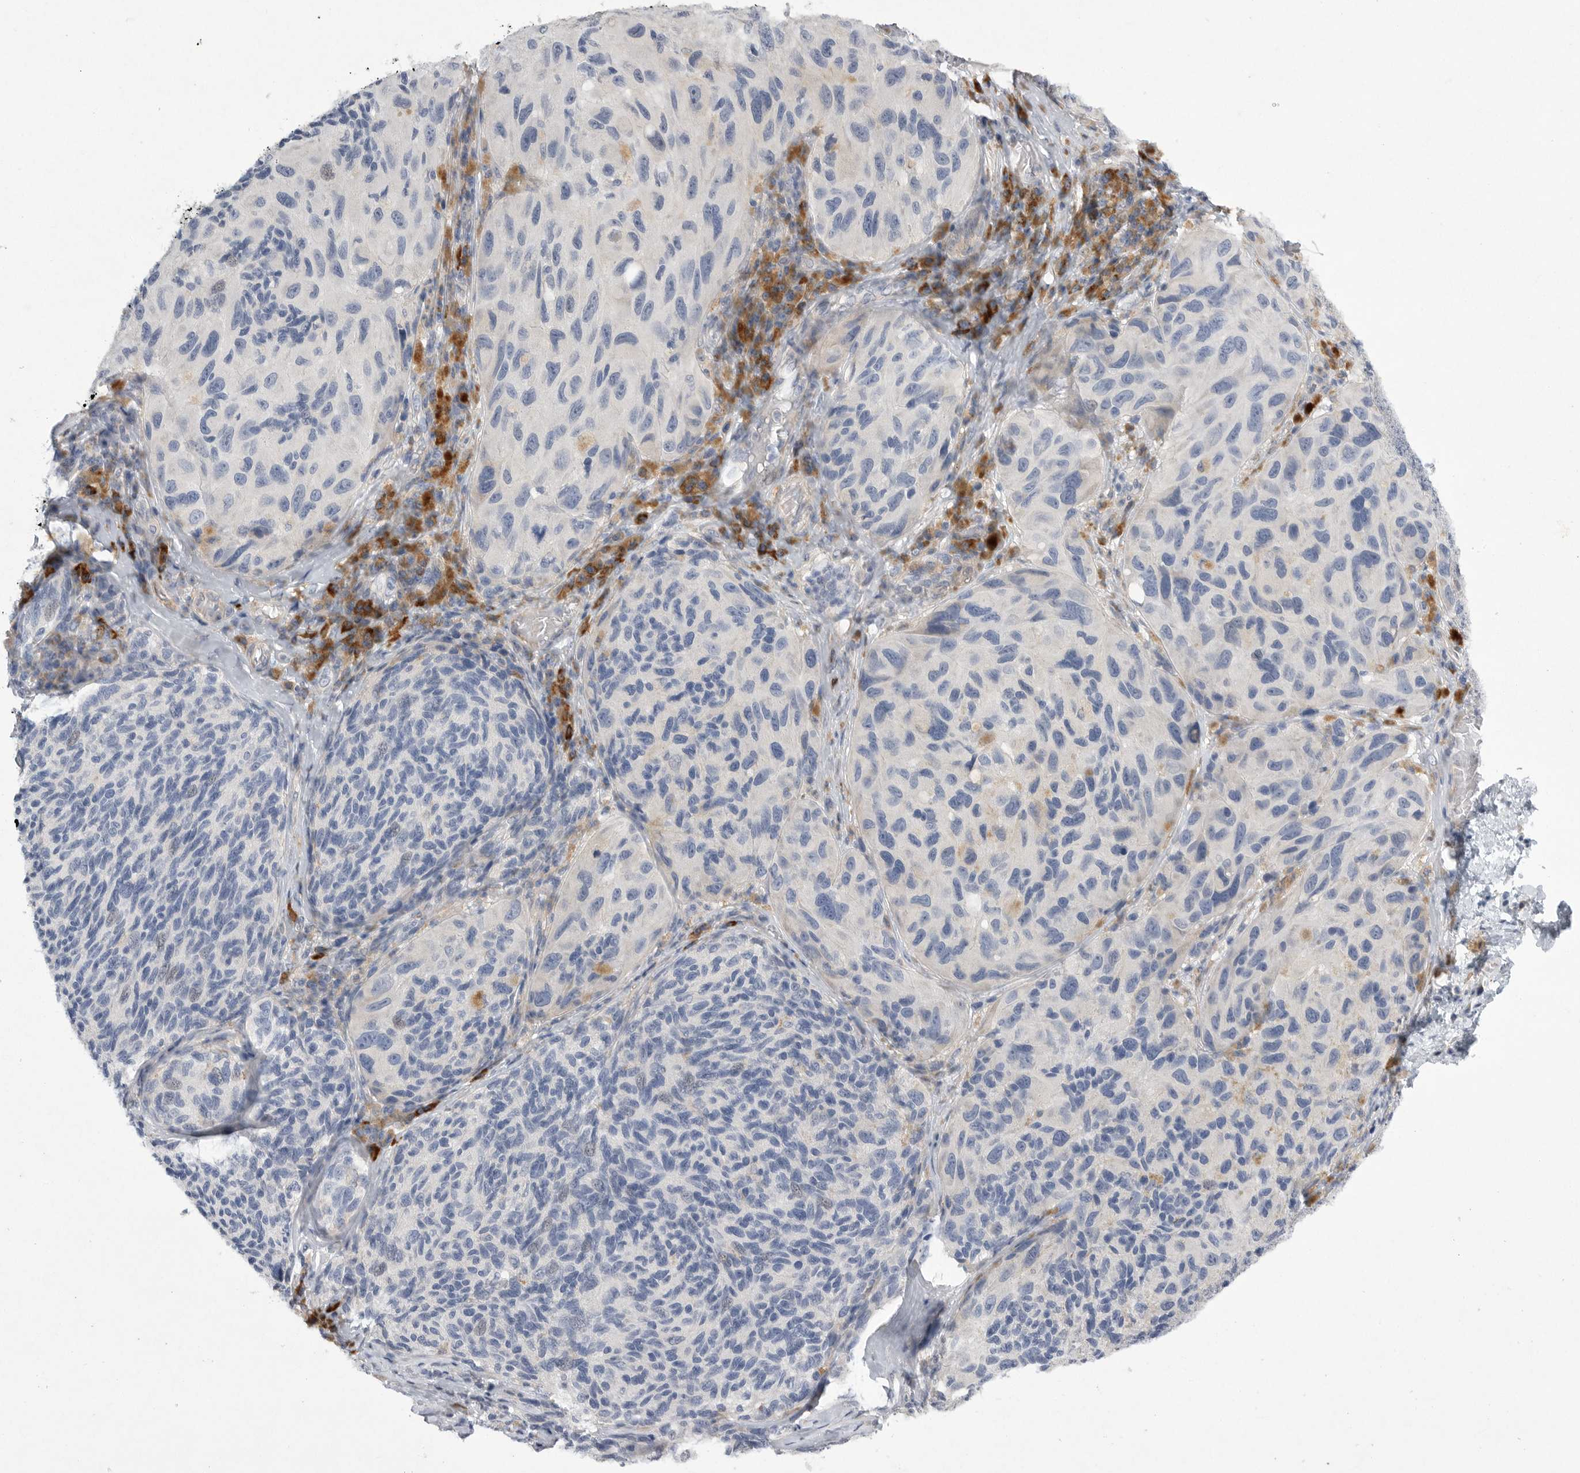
{"staining": {"intensity": "negative", "quantity": "none", "location": "none"}, "tissue": "melanoma", "cell_type": "Tumor cells", "image_type": "cancer", "snomed": [{"axis": "morphology", "description": "Malignant melanoma, NOS"}, {"axis": "topography", "description": "Skin"}], "caption": "Protein analysis of melanoma reveals no significant positivity in tumor cells. (DAB immunohistochemistry visualized using brightfield microscopy, high magnification).", "gene": "EDEM3", "patient": {"sex": "female", "age": 73}}